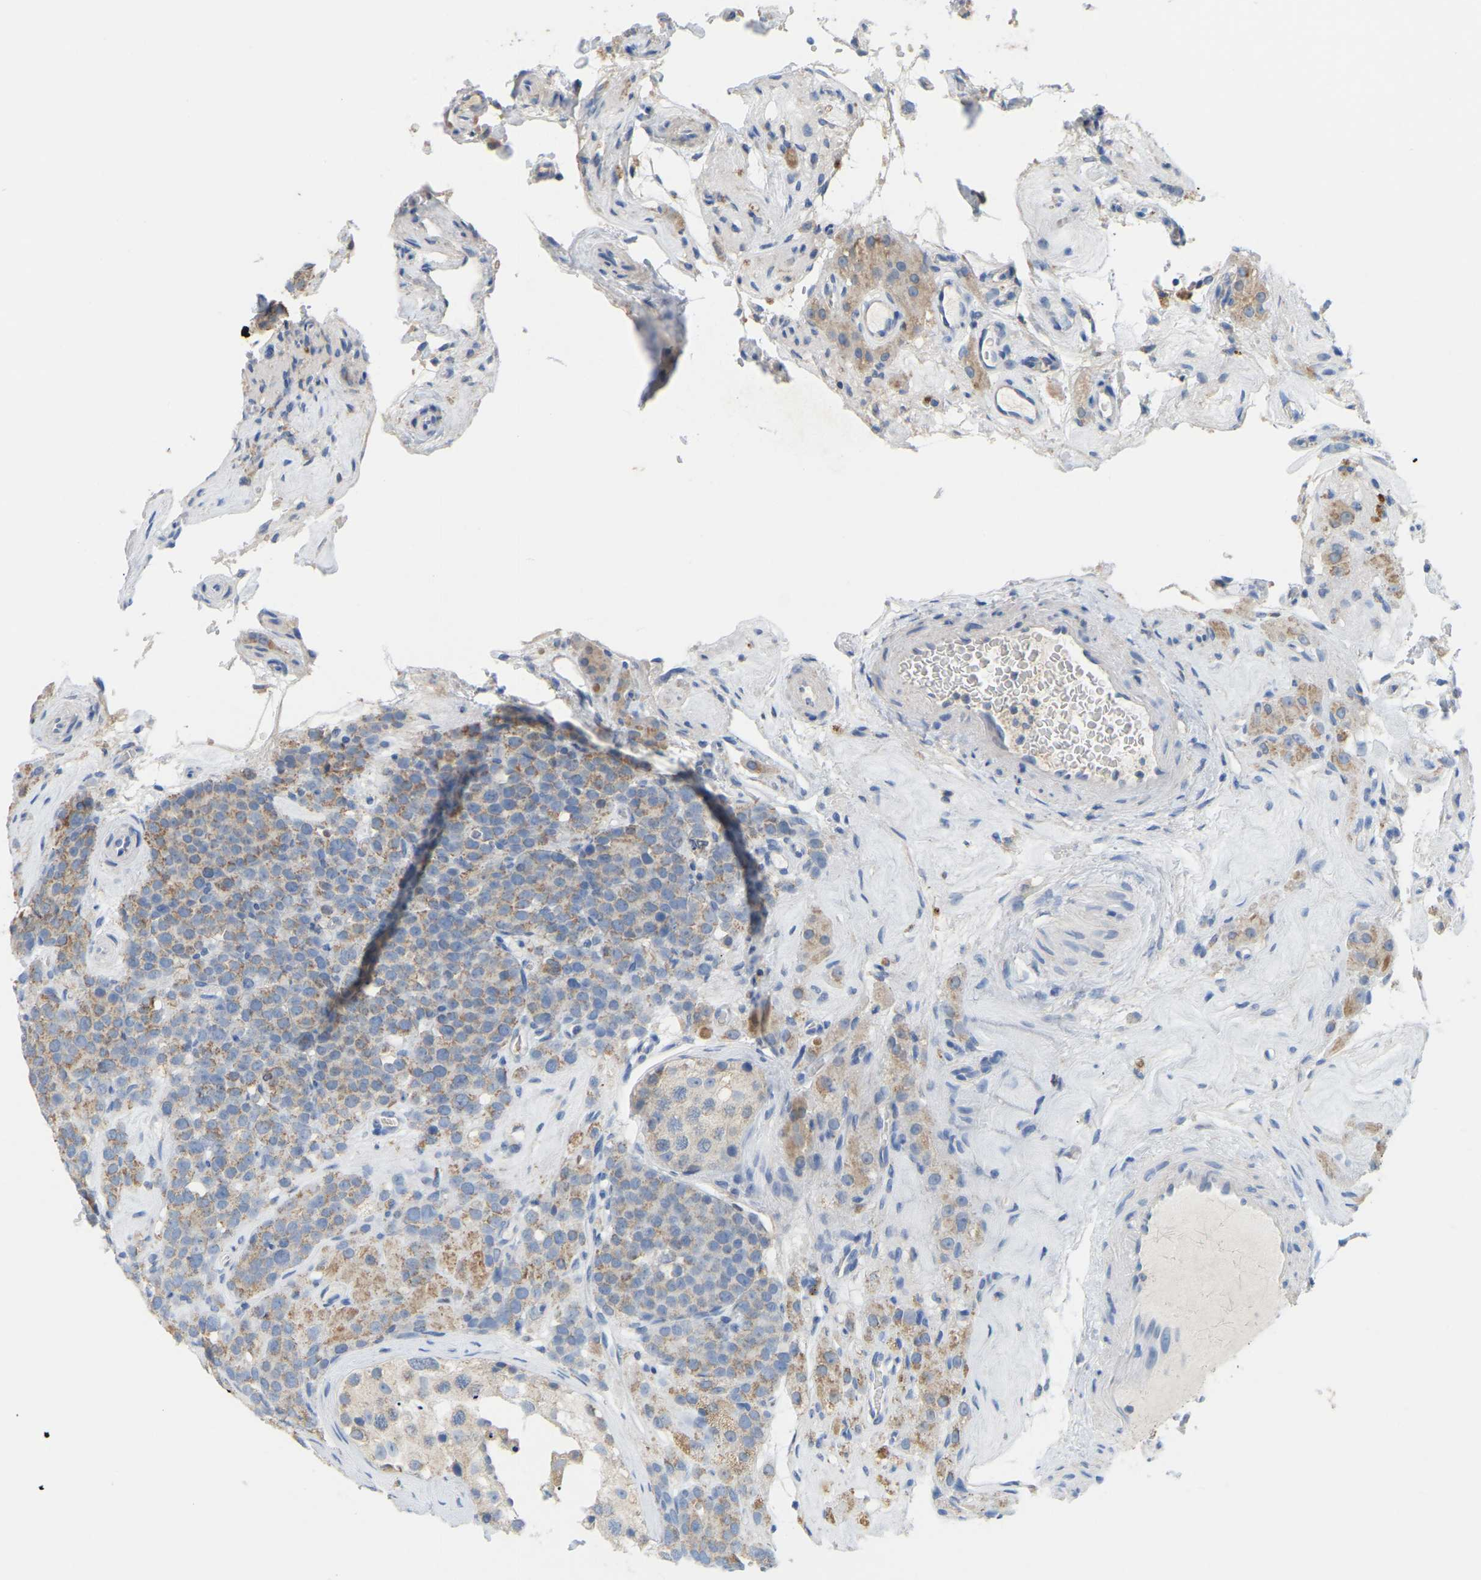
{"staining": {"intensity": "moderate", "quantity": ">75%", "location": "cytoplasmic/membranous"}, "tissue": "testis cancer", "cell_type": "Tumor cells", "image_type": "cancer", "snomed": [{"axis": "morphology", "description": "Seminoma, NOS"}, {"axis": "topography", "description": "Testis"}], "caption": "Testis cancer stained with IHC demonstrates moderate cytoplasmic/membranous positivity in about >75% of tumor cells.", "gene": "SERPINB5", "patient": {"sex": "male", "age": 71}}